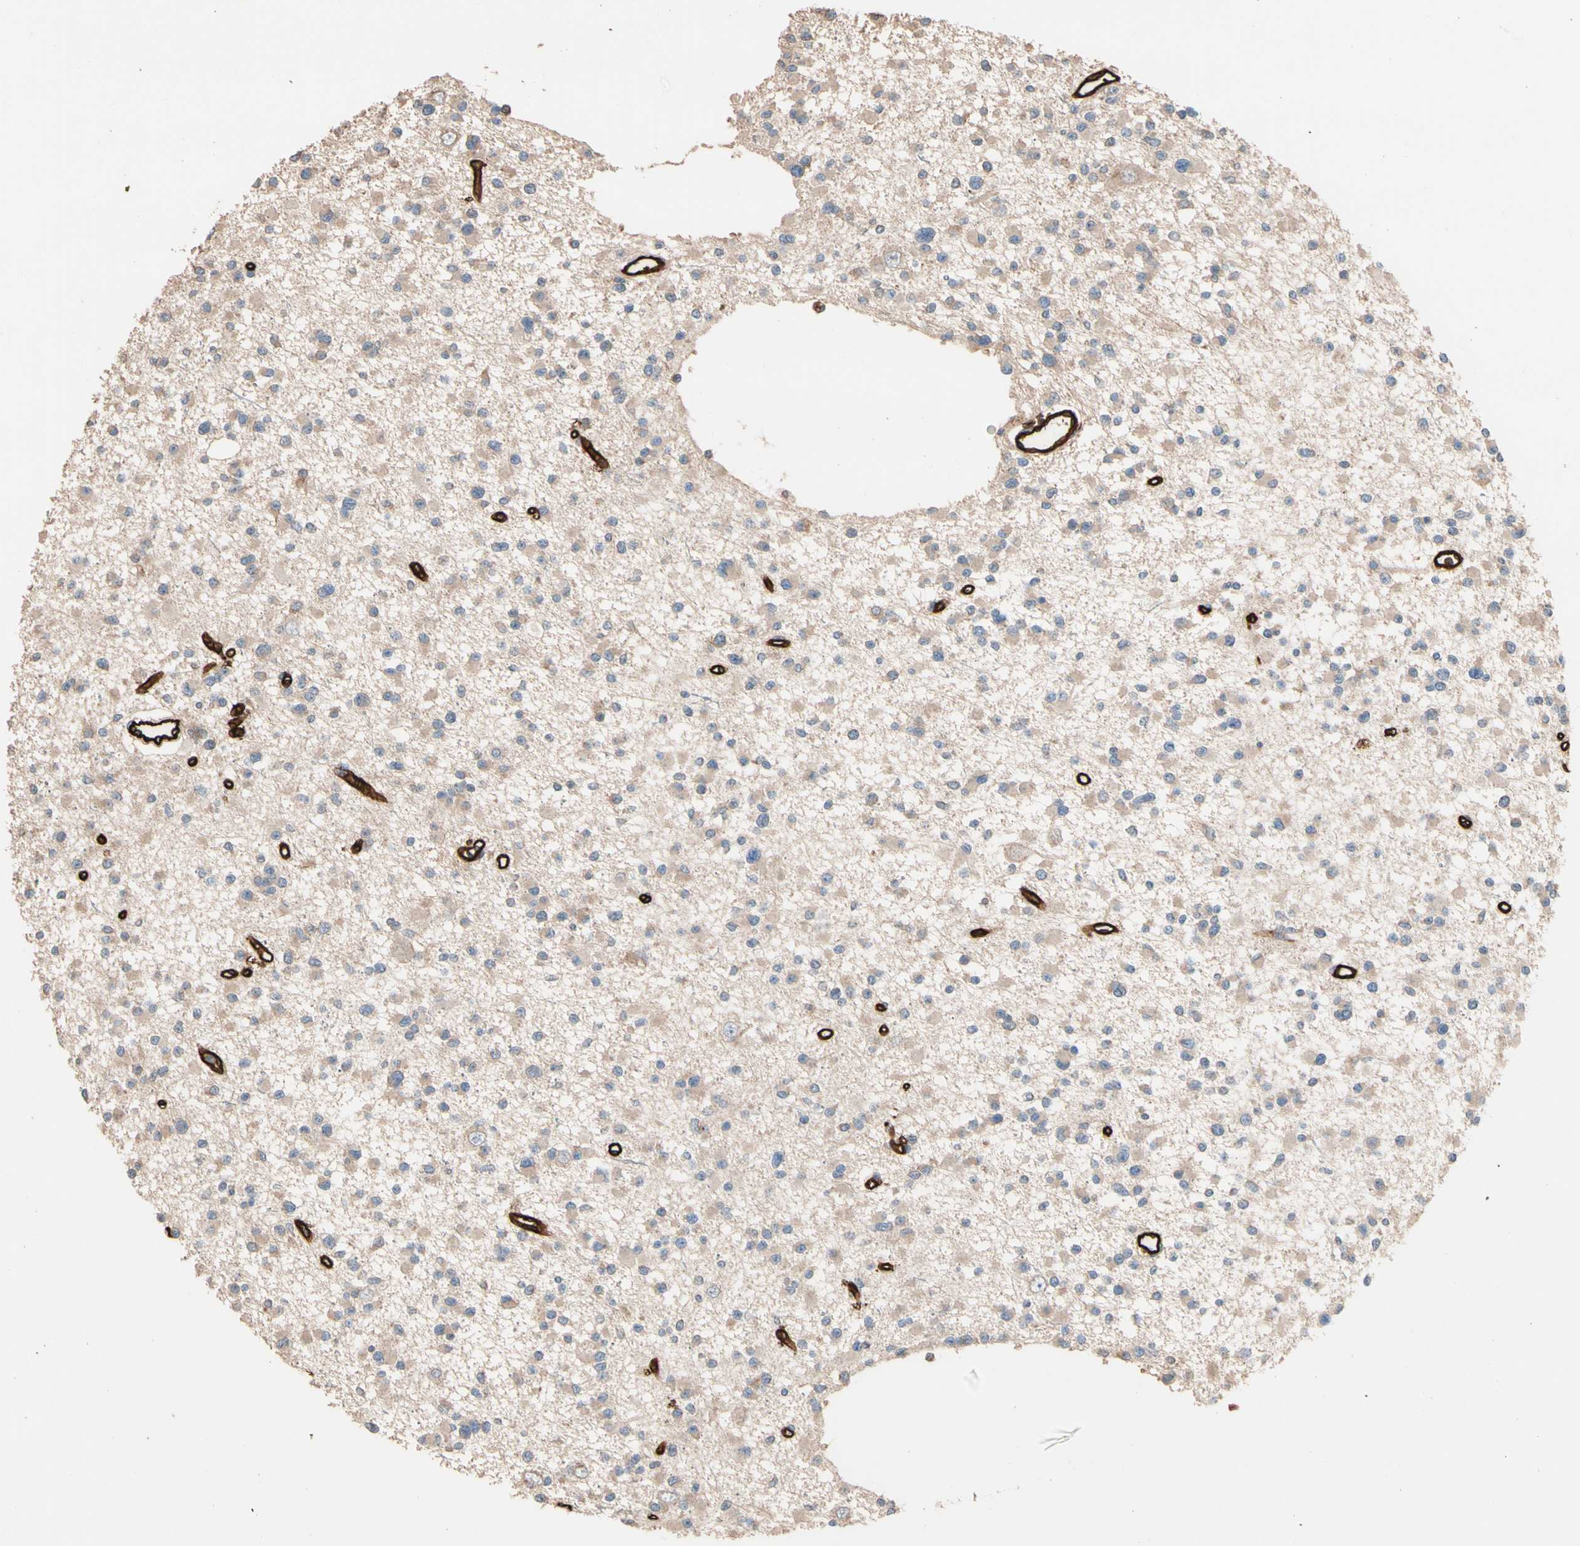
{"staining": {"intensity": "weak", "quantity": ">75%", "location": "cytoplasmic/membranous"}, "tissue": "glioma", "cell_type": "Tumor cells", "image_type": "cancer", "snomed": [{"axis": "morphology", "description": "Glioma, malignant, Low grade"}, {"axis": "topography", "description": "Brain"}], "caption": "Tumor cells reveal weak cytoplasmic/membranous staining in about >75% of cells in glioma. (DAB (3,3'-diaminobenzidine) = brown stain, brightfield microscopy at high magnification).", "gene": "RIOK2", "patient": {"sex": "female", "age": 22}}